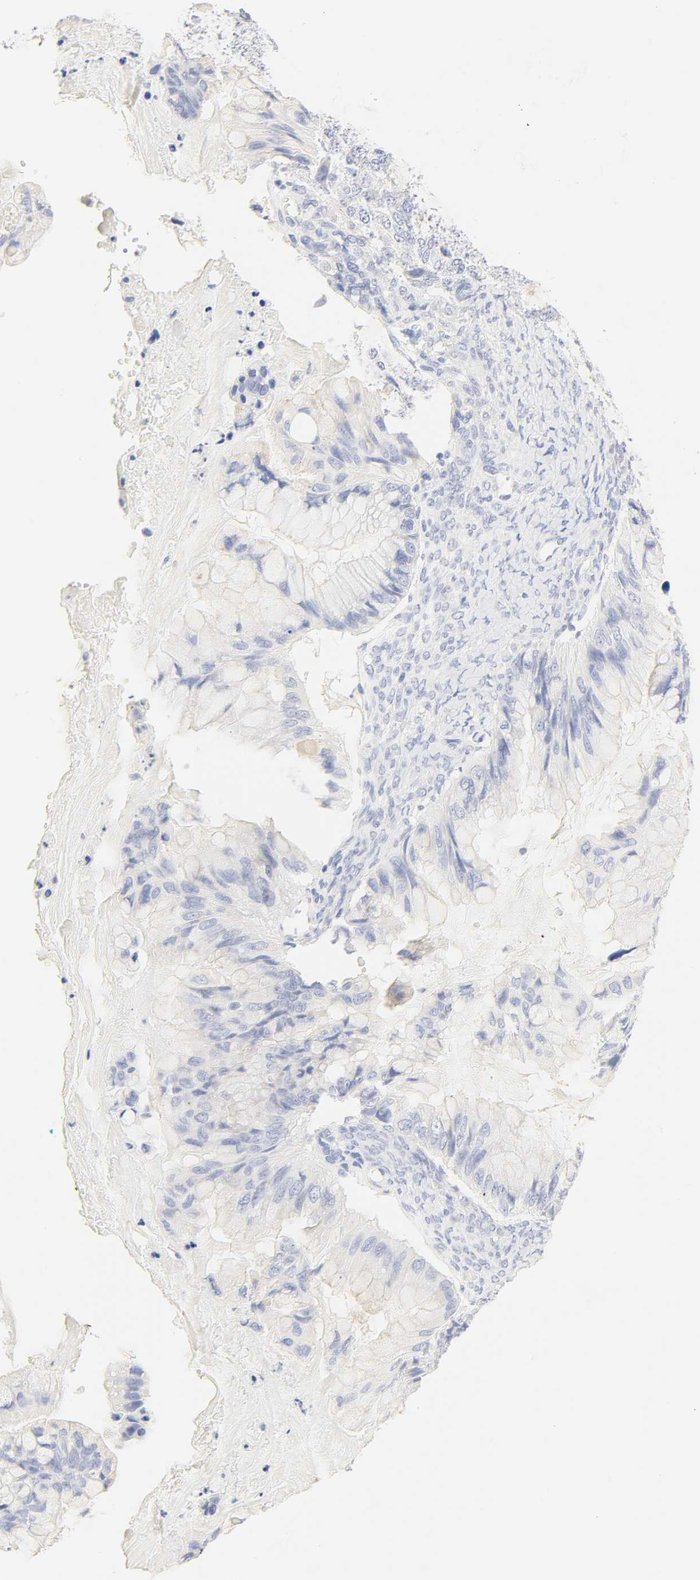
{"staining": {"intensity": "negative", "quantity": "none", "location": "none"}, "tissue": "ovarian cancer", "cell_type": "Tumor cells", "image_type": "cancer", "snomed": [{"axis": "morphology", "description": "Cystadenocarcinoma, mucinous, NOS"}, {"axis": "topography", "description": "Ovary"}], "caption": "Ovarian cancer (mucinous cystadenocarcinoma) was stained to show a protein in brown. There is no significant expression in tumor cells.", "gene": "SLCO1B3", "patient": {"sex": "female", "age": 36}}